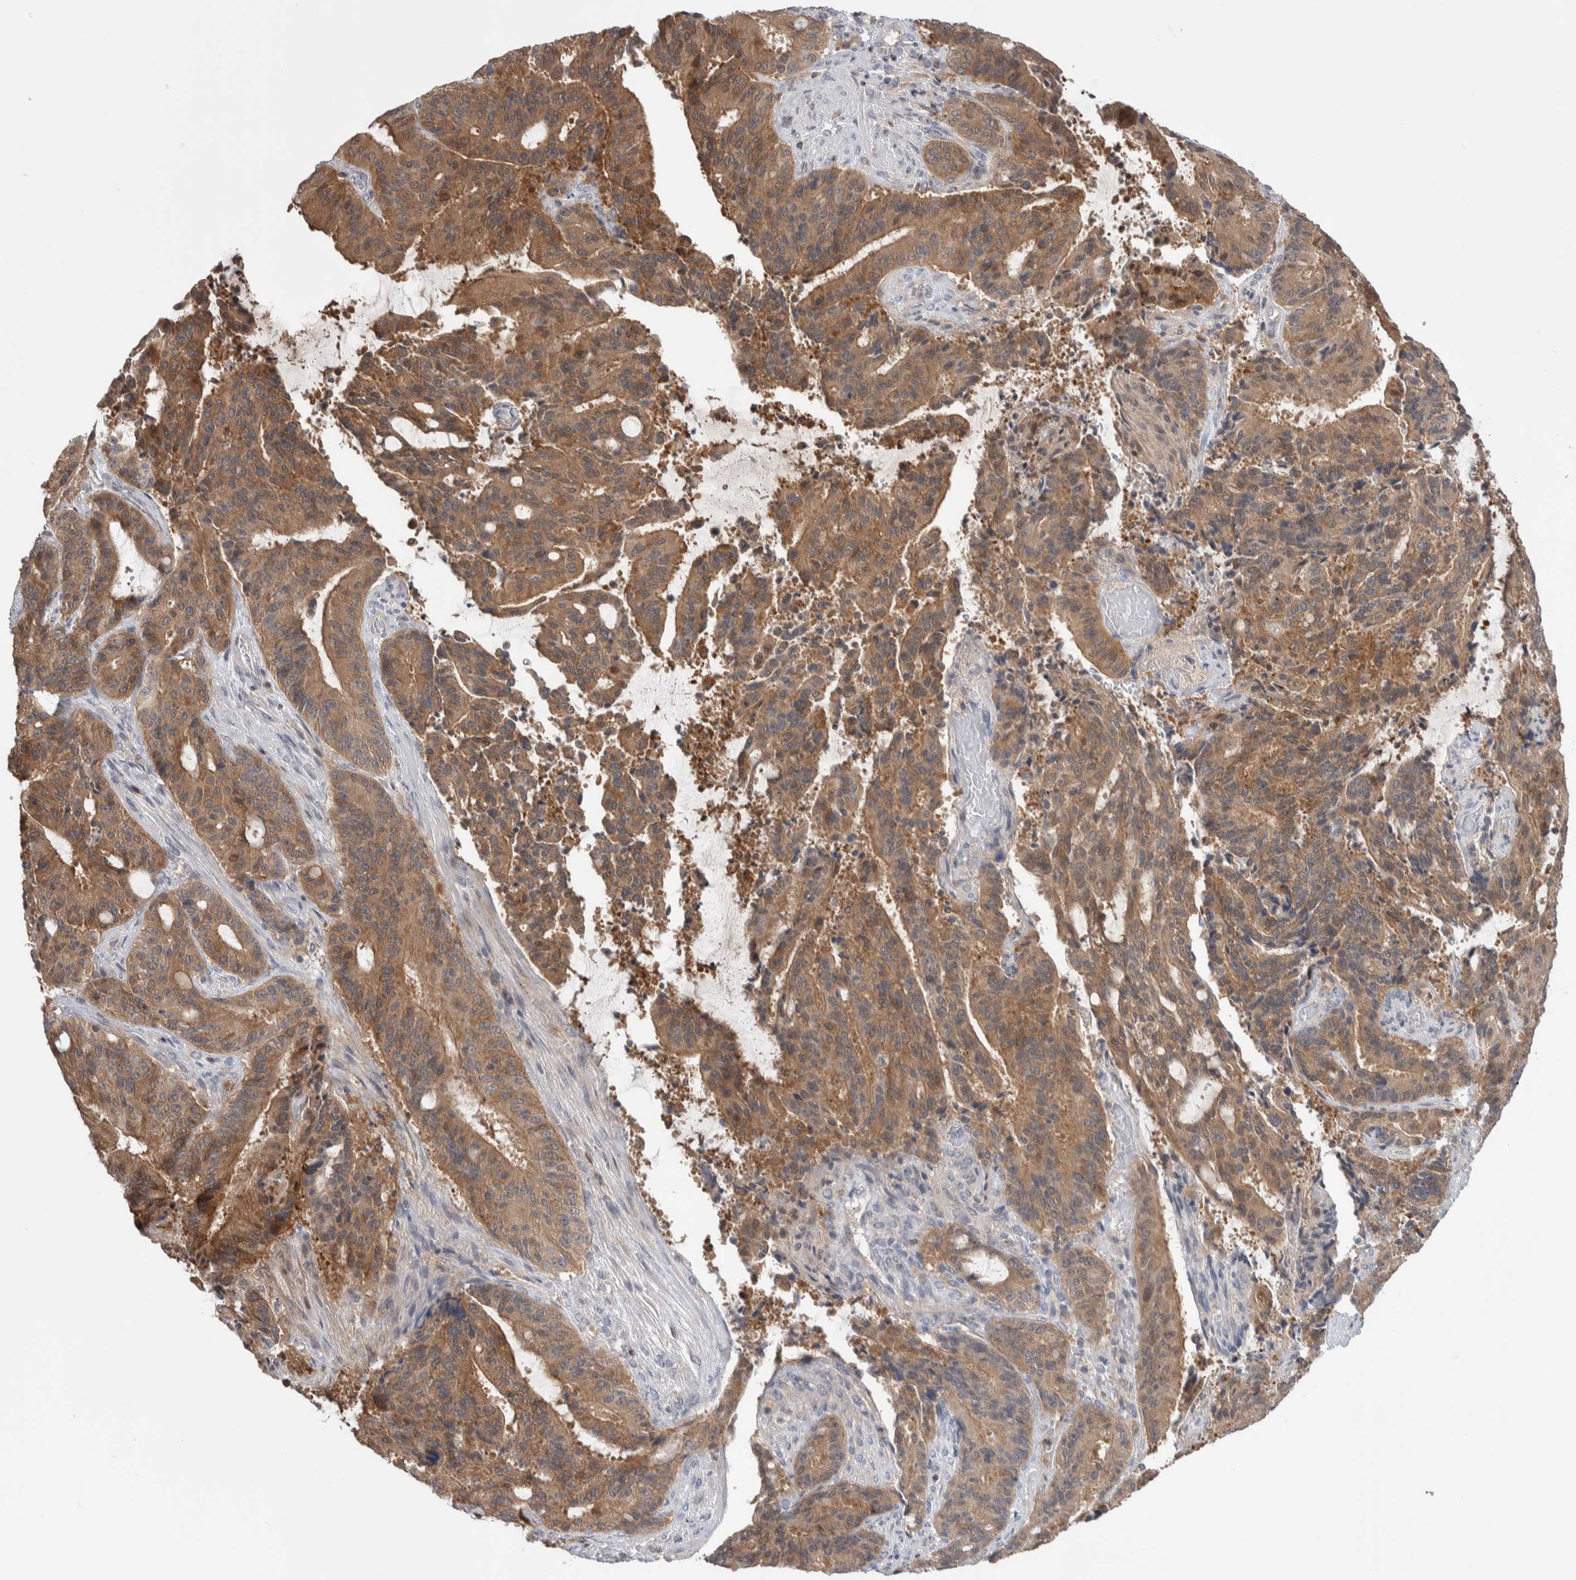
{"staining": {"intensity": "moderate", "quantity": ">75%", "location": "cytoplasmic/membranous"}, "tissue": "liver cancer", "cell_type": "Tumor cells", "image_type": "cancer", "snomed": [{"axis": "morphology", "description": "Normal tissue, NOS"}, {"axis": "morphology", "description": "Cholangiocarcinoma"}, {"axis": "topography", "description": "Liver"}, {"axis": "topography", "description": "Peripheral nerve tissue"}], "caption": "The immunohistochemical stain shows moderate cytoplasmic/membranous positivity in tumor cells of liver cancer tissue. The staining was performed using DAB to visualize the protein expression in brown, while the nuclei were stained in blue with hematoxylin (Magnification: 20x).", "gene": "HTATIP2", "patient": {"sex": "female", "age": 73}}